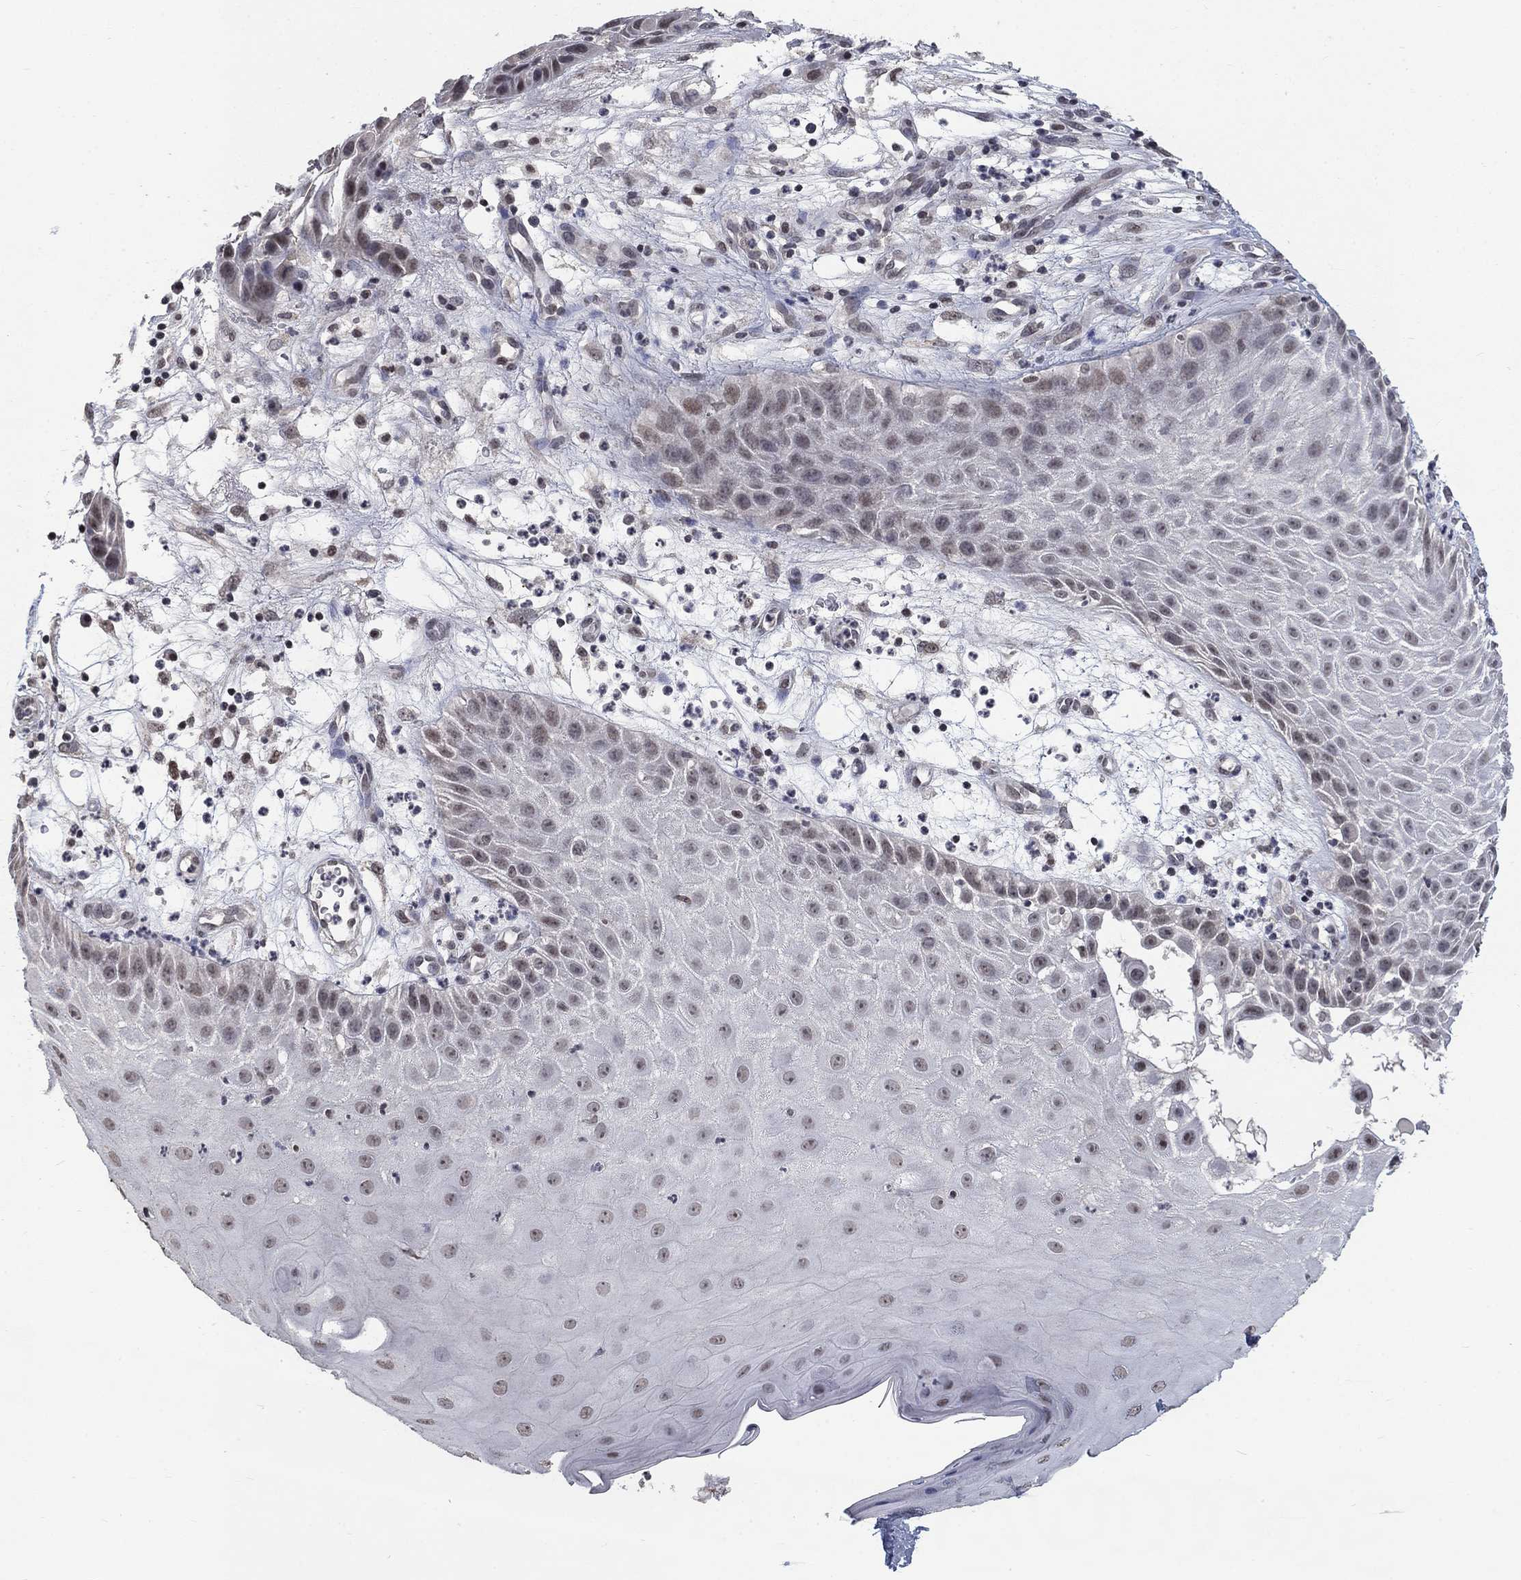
{"staining": {"intensity": "negative", "quantity": "none", "location": "none"}, "tissue": "skin cancer", "cell_type": "Tumor cells", "image_type": "cancer", "snomed": [{"axis": "morphology", "description": "Normal tissue, NOS"}, {"axis": "morphology", "description": "Squamous cell carcinoma, NOS"}, {"axis": "topography", "description": "Skin"}], "caption": "The image shows no significant staining in tumor cells of skin squamous cell carcinoma.", "gene": "SPATA33", "patient": {"sex": "male", "age": 79}}